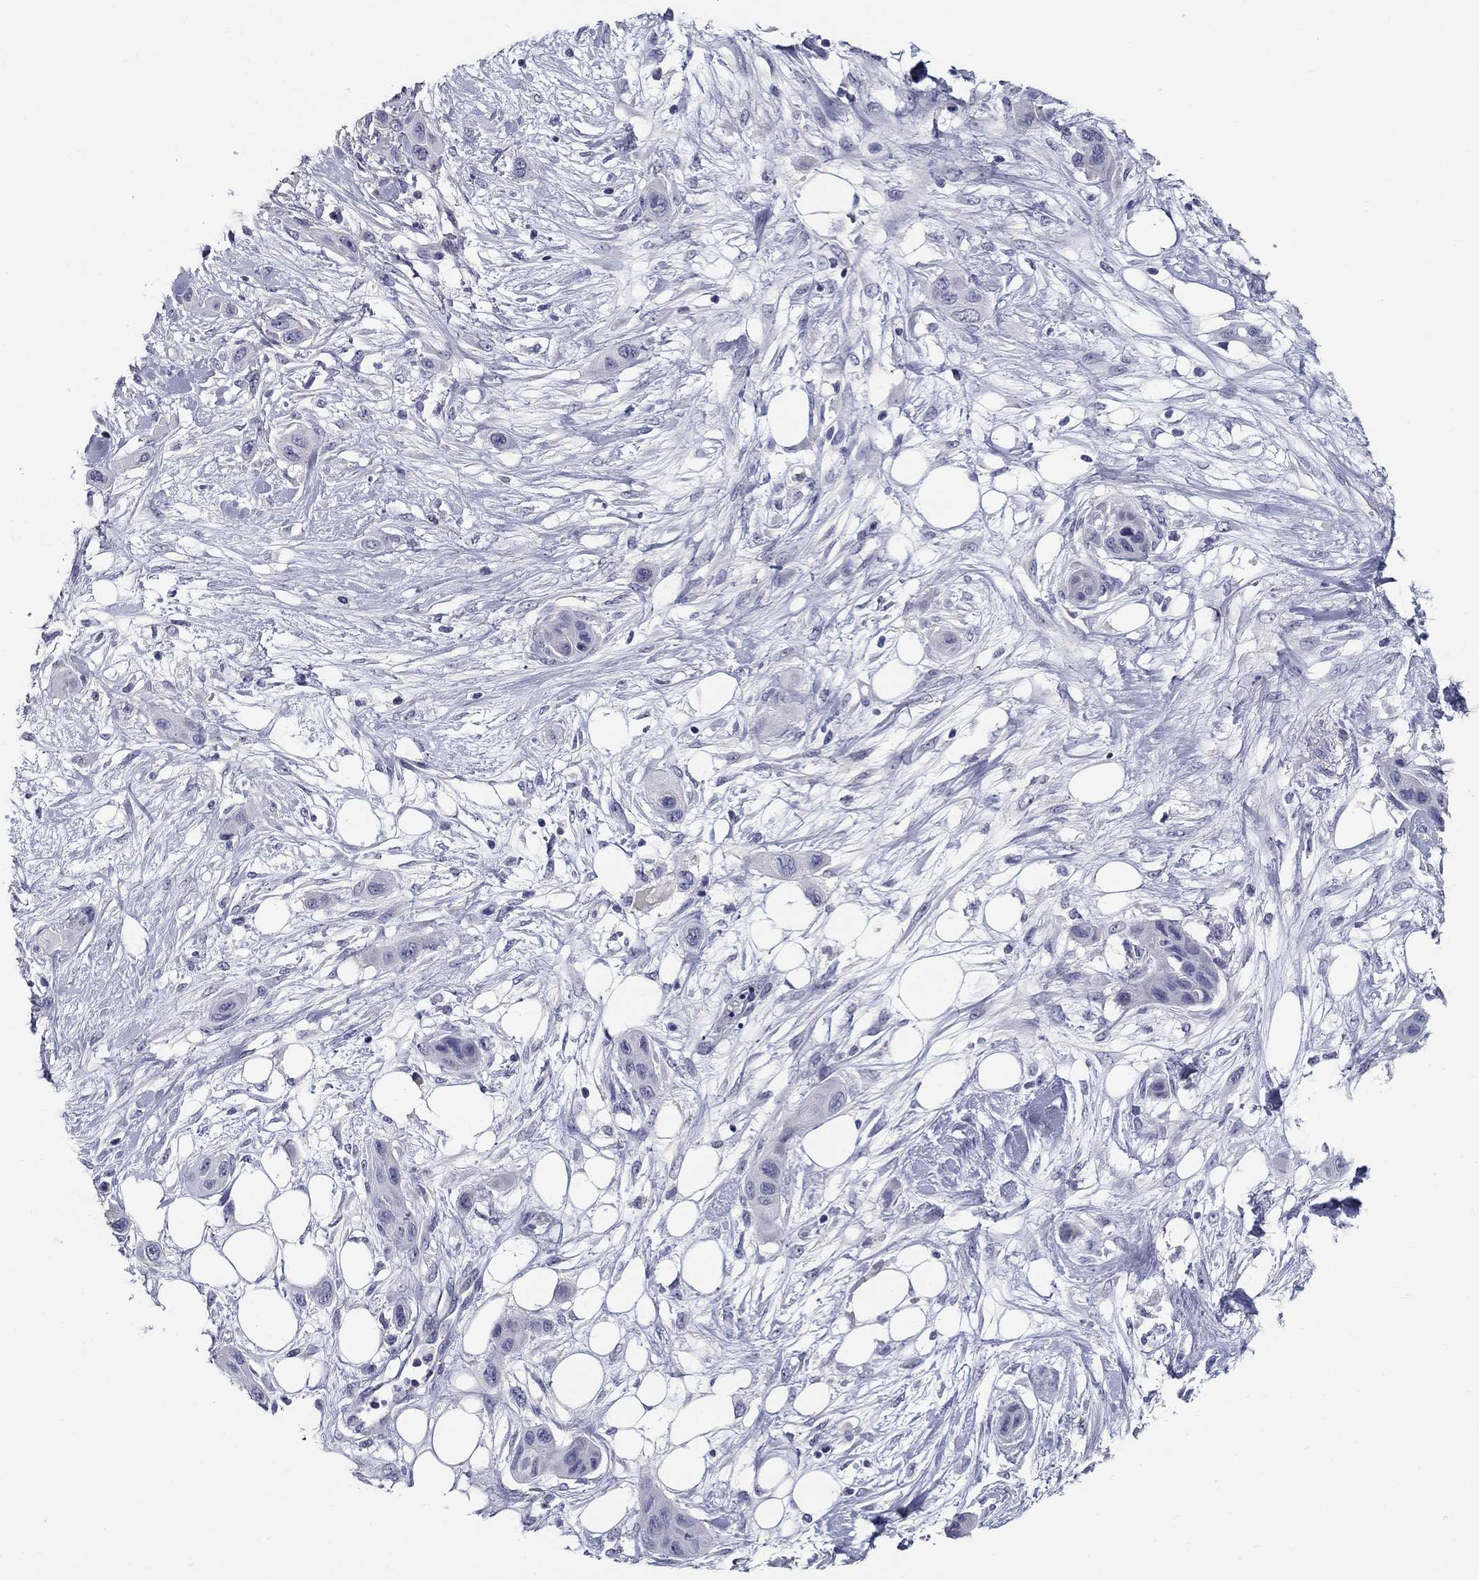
{"staining": {"intensity": "negative", "quantity": "none", "location": "none"}, "tissue": "skin cancer", "cell_type": "Tumor cells", "image_type": "cancer", "snomed": [{"axis": "morphology", "description": "Squamous cell carcinoma, NOS"}, {"axis": "topography", "description": "Skin"}], "caption": "Skin squamous cell carcinoma was stained to show a protein in brown. There is no significant staining in tumor cells. Nuclei are stained in blue.", "gene": "POMC", "patient": {"sex": "male", "age": 79}}